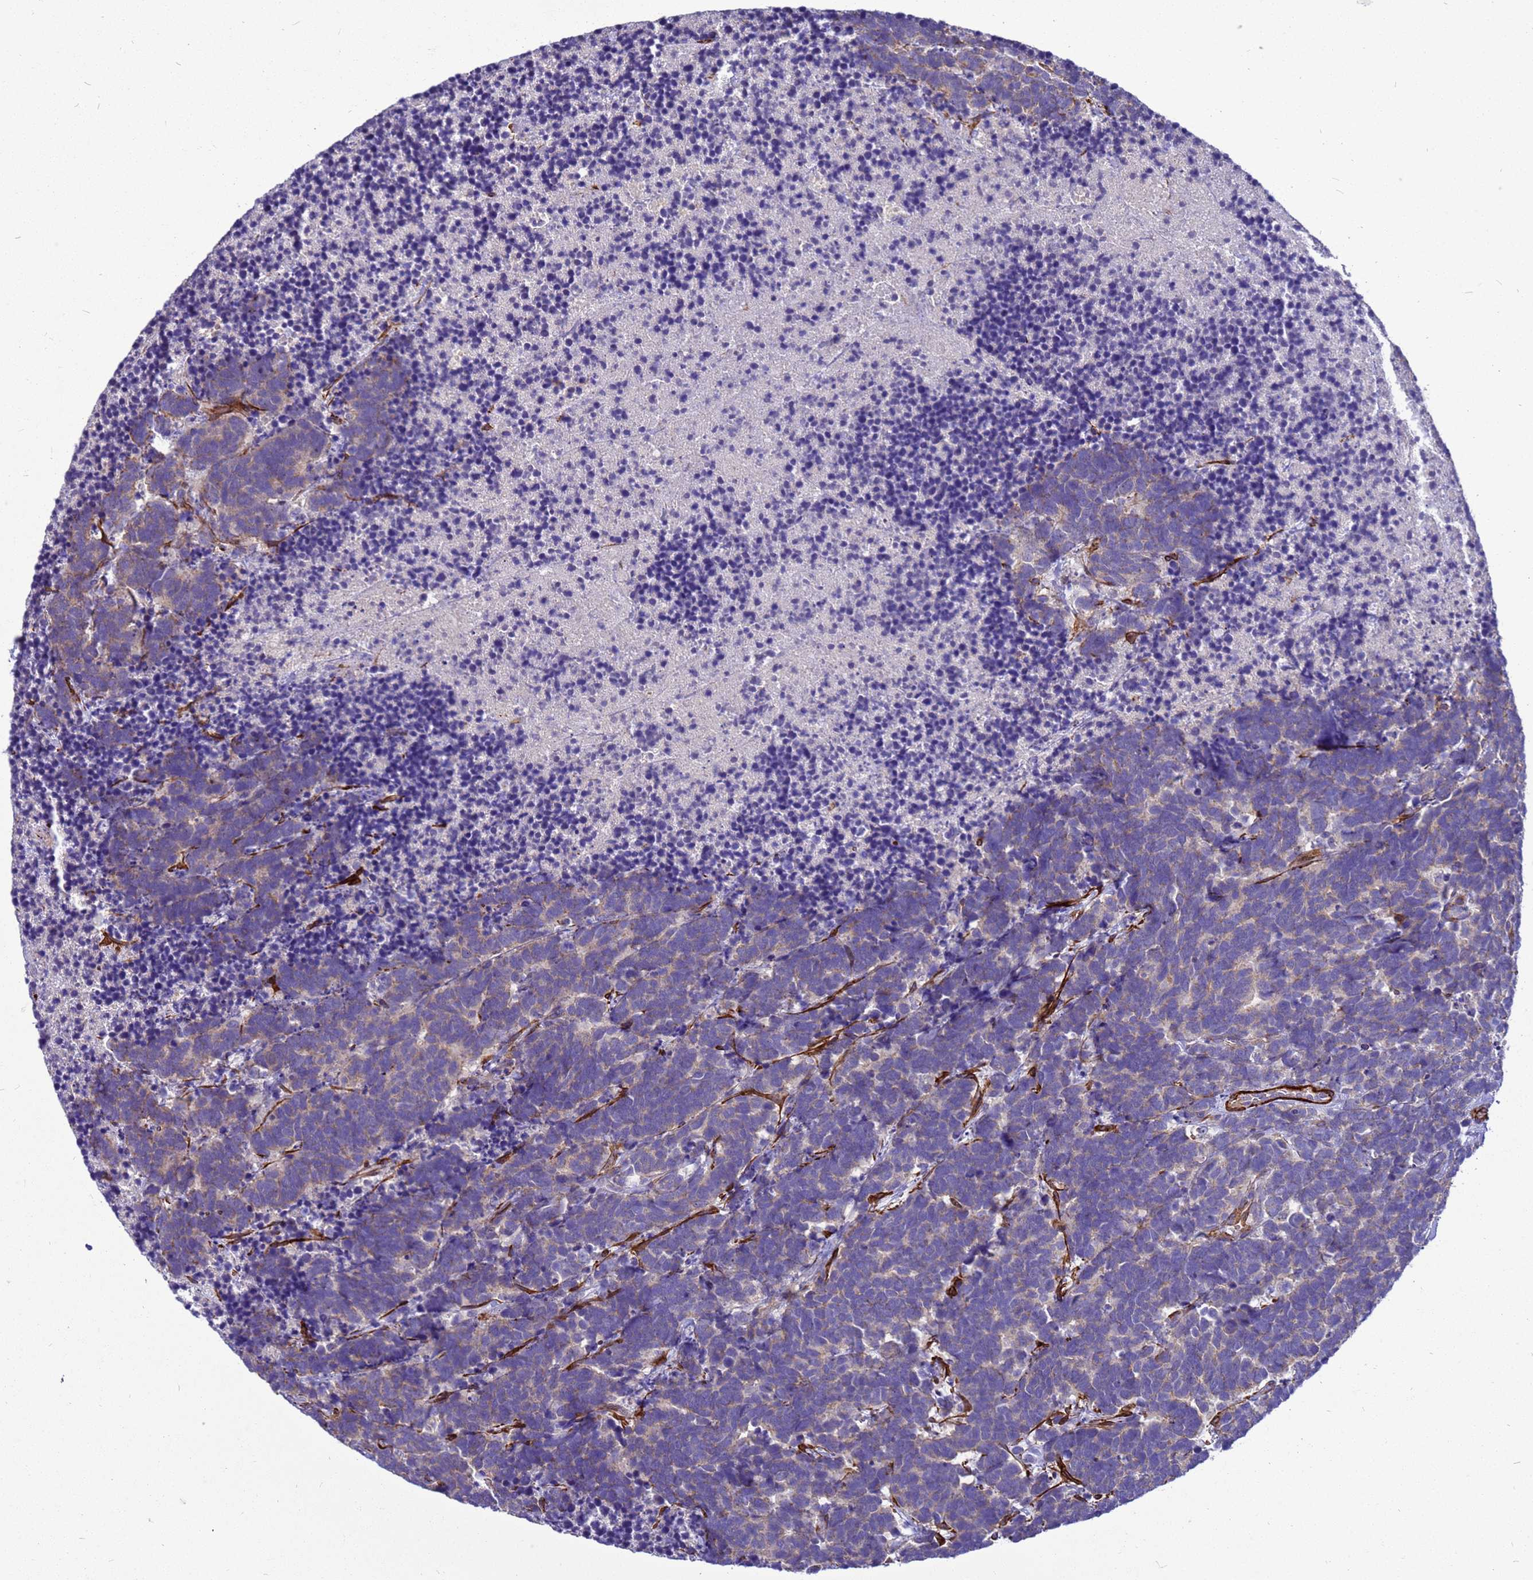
{"staining": {"intensity": "negative", "quantity": "none", "location": "none"}, "tissue": "carcinoid", "cell_type": "Tumor cells", "image_type": "cancer", "snomed": [{"axis": "morphology", "description": "Carcinoma, NOS"}, {"axis": "morphology", "description": "Carcinoid, malignant, NOS"}, {"axis": "topography", "description": "Urinary bladder"}], "caption": "Tumor cells are negative for protein expression in human carcinoid. Nuclei are stained in blue.", "gene": "POP7", "patient": {"sex": "male", "age": 57}}